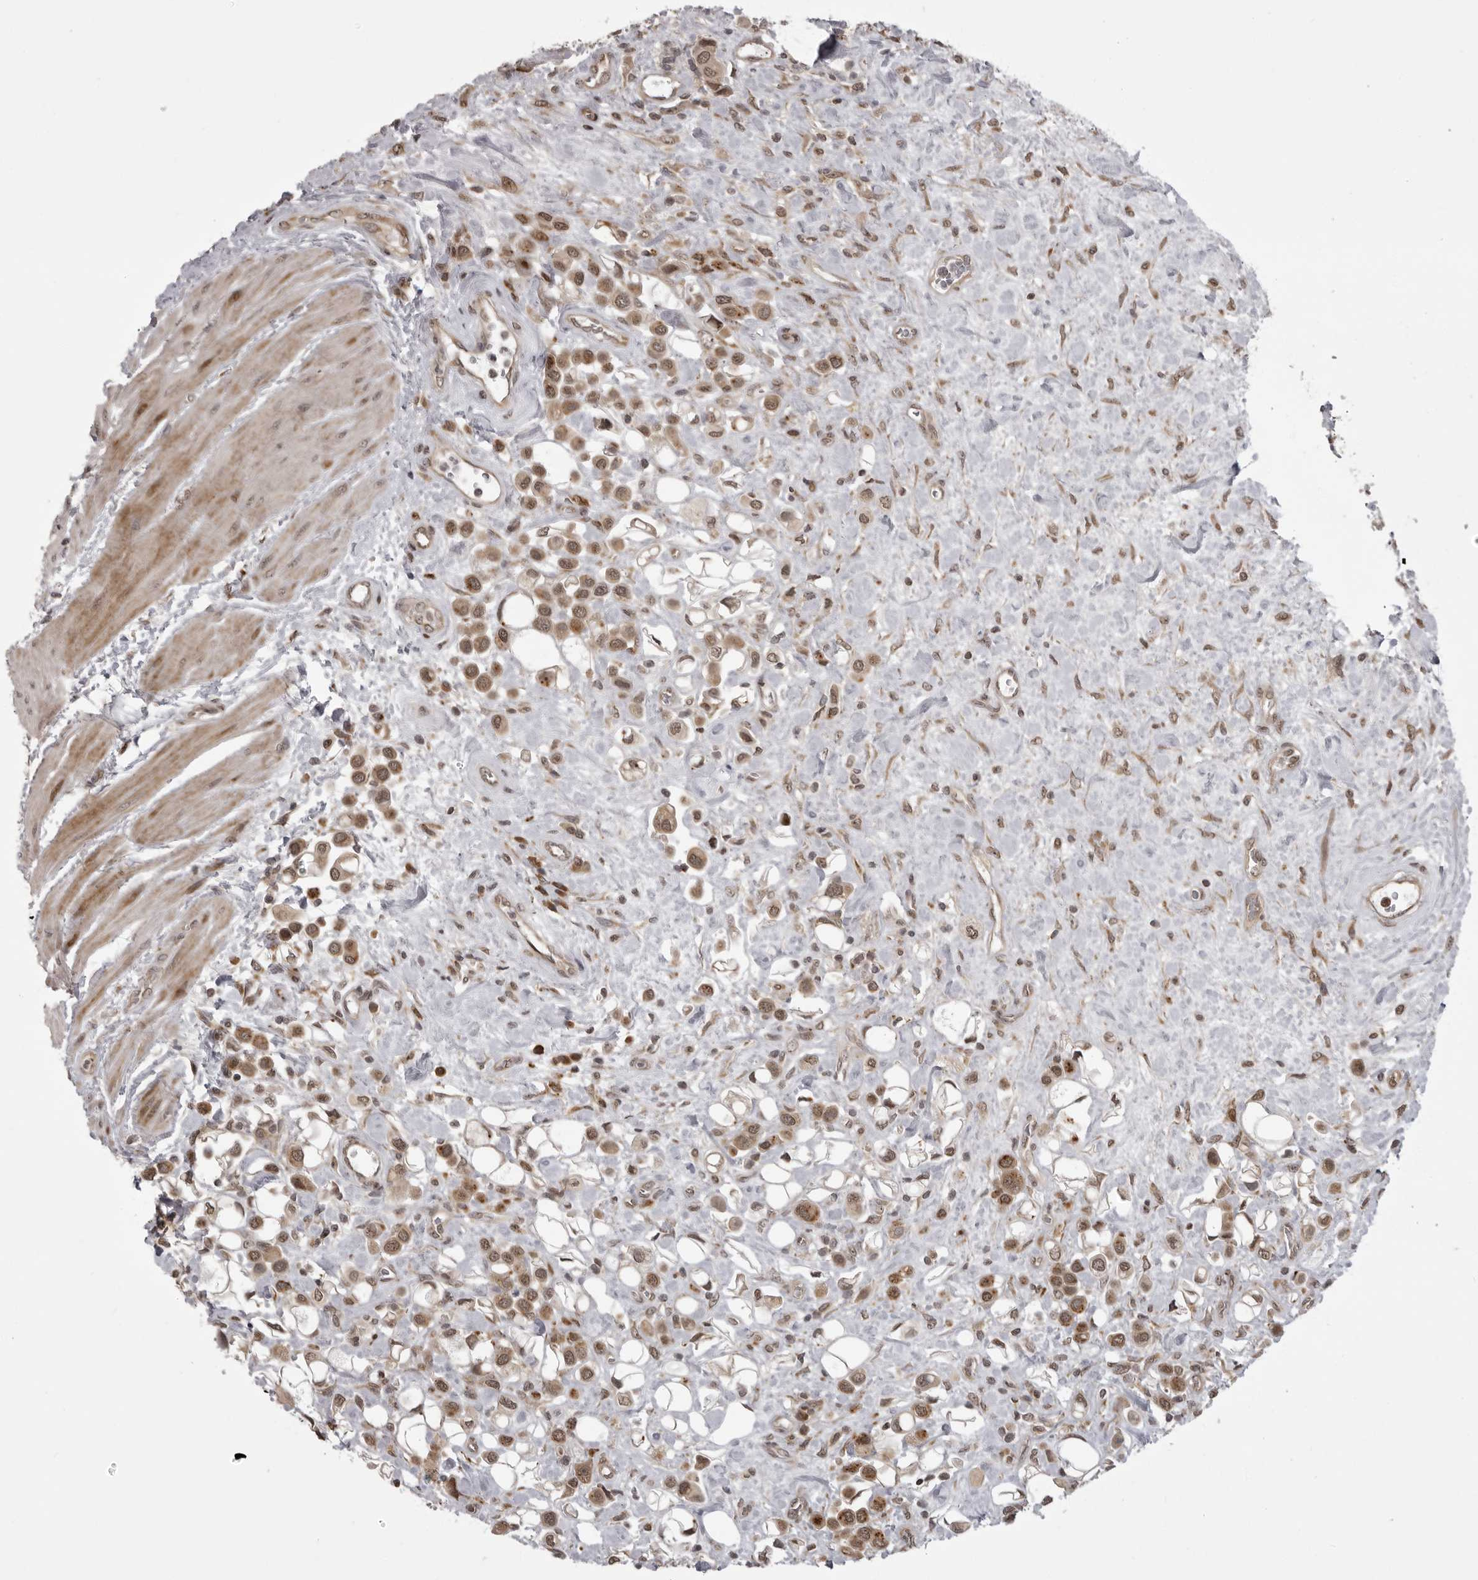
{"staining": {"intensity": "moderate", "quantity": ">75%", "location": "cytoplasmic/membranous,nuclear"}, "tissue": "urothelial cancer", "cell_type": "Tumor cells", "image_type": "cancer", "snomed": [{"axis": "morphology", "description": "Urothelial carcinoma, High grade"}, {"axis": "topography", "description": "Urinary bladder"}], "caption": "Urothelial carcinoma (high-grade) tissue displays moderate cytoplasmic/membranous and nuclear expression in about >75% of tumor cells, visualized by immunohistochemistry. Using DAB (brown) and hematoxylin (blue) stains, captured at high magnification using brightfield microscopy.", "gene": "C1orf109", "patient": {"sex": "male", "age": 50}}